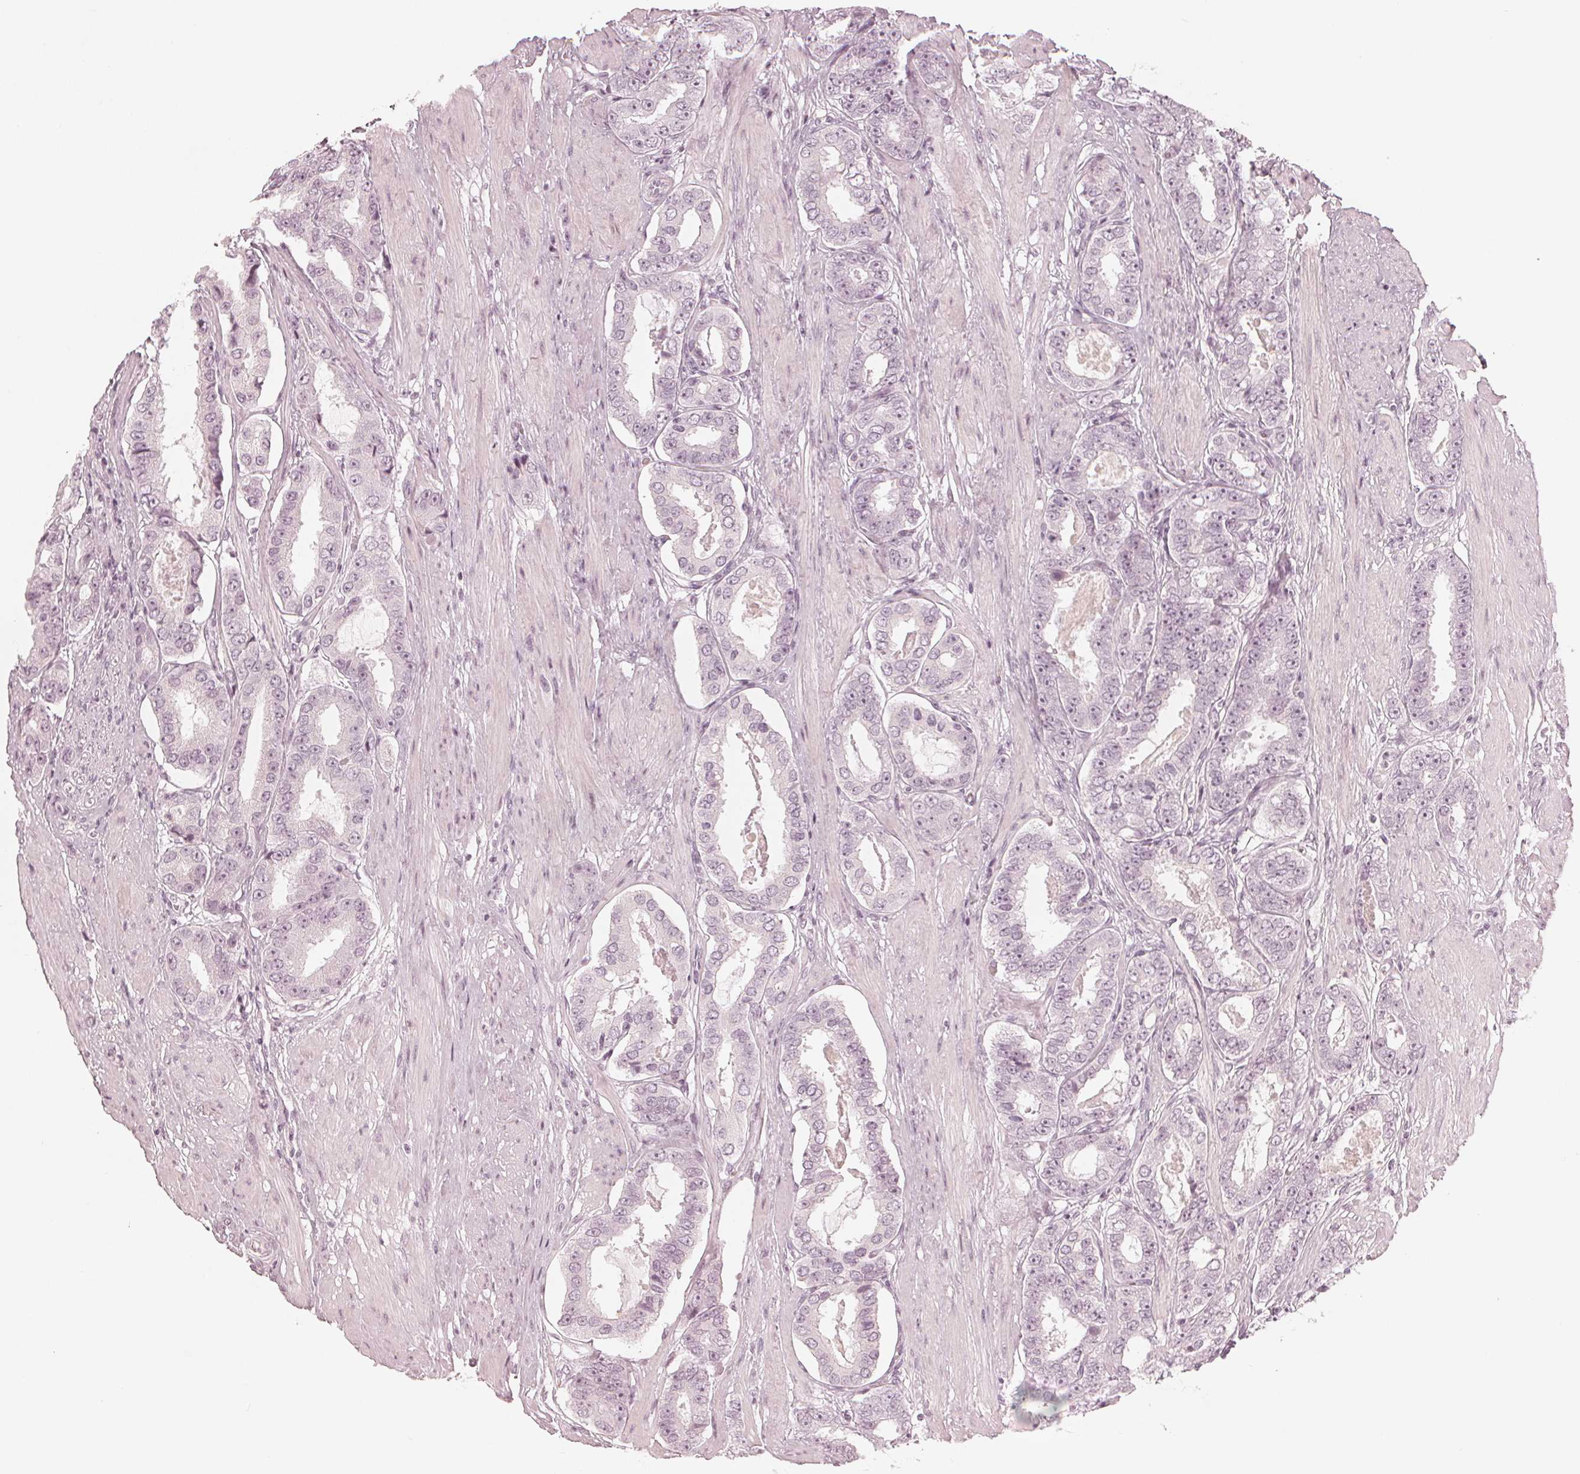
{"staining": {"intensity": "negative", "quantity": "none", "location": "none"}, "tissue": "prostate cancer", "cell_type": "Tumor cells", "image_type": "cancer", "snomed": [{"axis": "morphology", "description": "Adenocarcinoma, High grade"}, {"axis": "topography", "description": "Prostate"}], "caption": "IHC of prostate cancer (adenocarcinoma (high-grade)) shows no positivity in tumor cells. Nuclei are stained in blue.", "gene": "PAEP", "patient": {"sex": "male", "age": 63}}